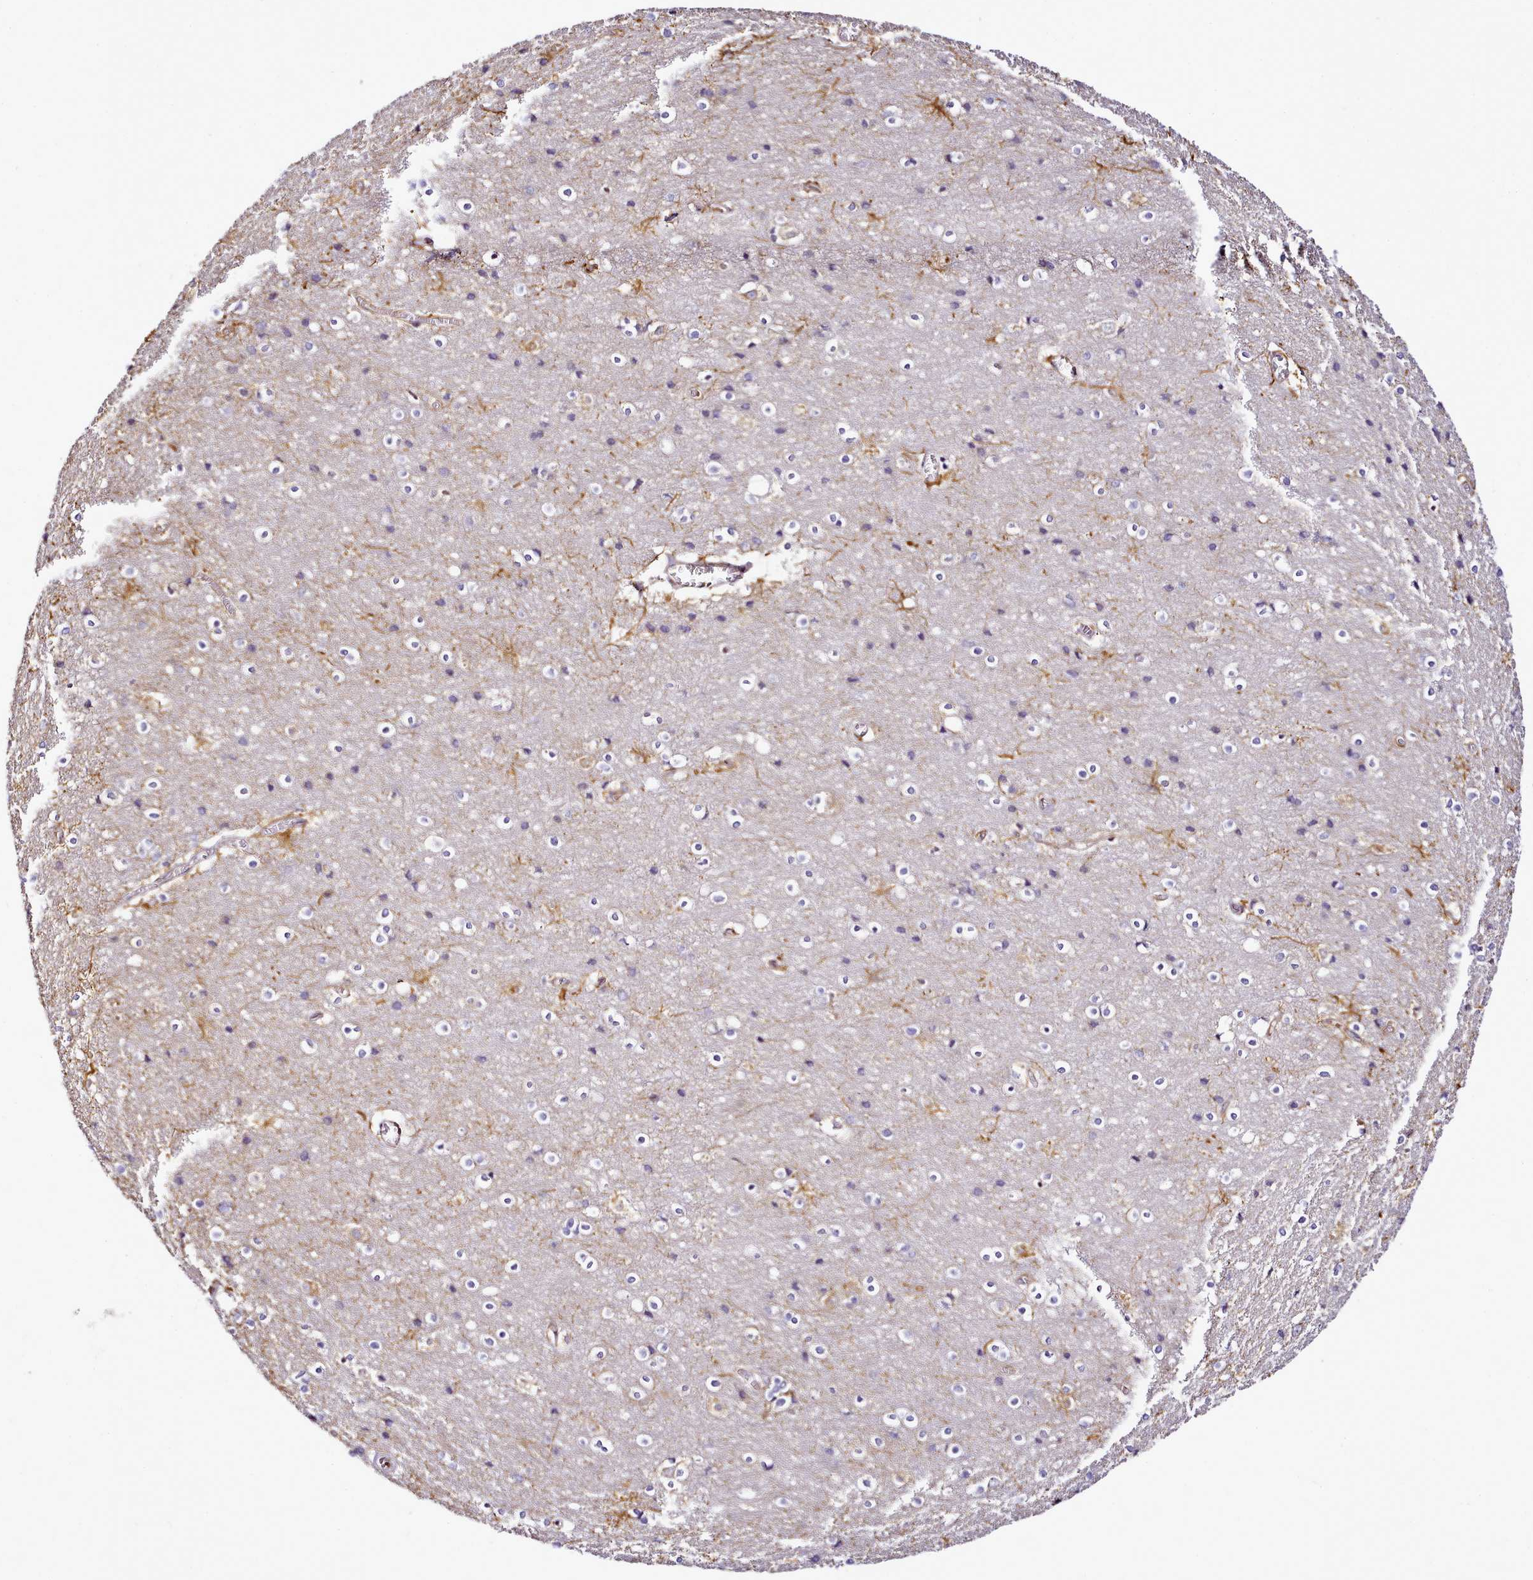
{"staining": {"intensity": "moderate", "quantity": ">75%", "location": "cytoplasmic/membranous"}, "tissue": "cerebral cortex", "cell_type": "Endothelial cells", "image_type": "normal", "snomed": [{"axis": "morphology", "description": "Normal tissue, NOS"}, {"axis": "topography", "description": "Cerebral cortex"}], "caption": "Immunohistochemical staining of unremarkable human cerebral cortex demonstrates moderate cytoplasmic/membranous protein staining in about >75% of endothelial cells.", "gene": "NBPF10", "patient": {"sex": "male", "age": 54}}